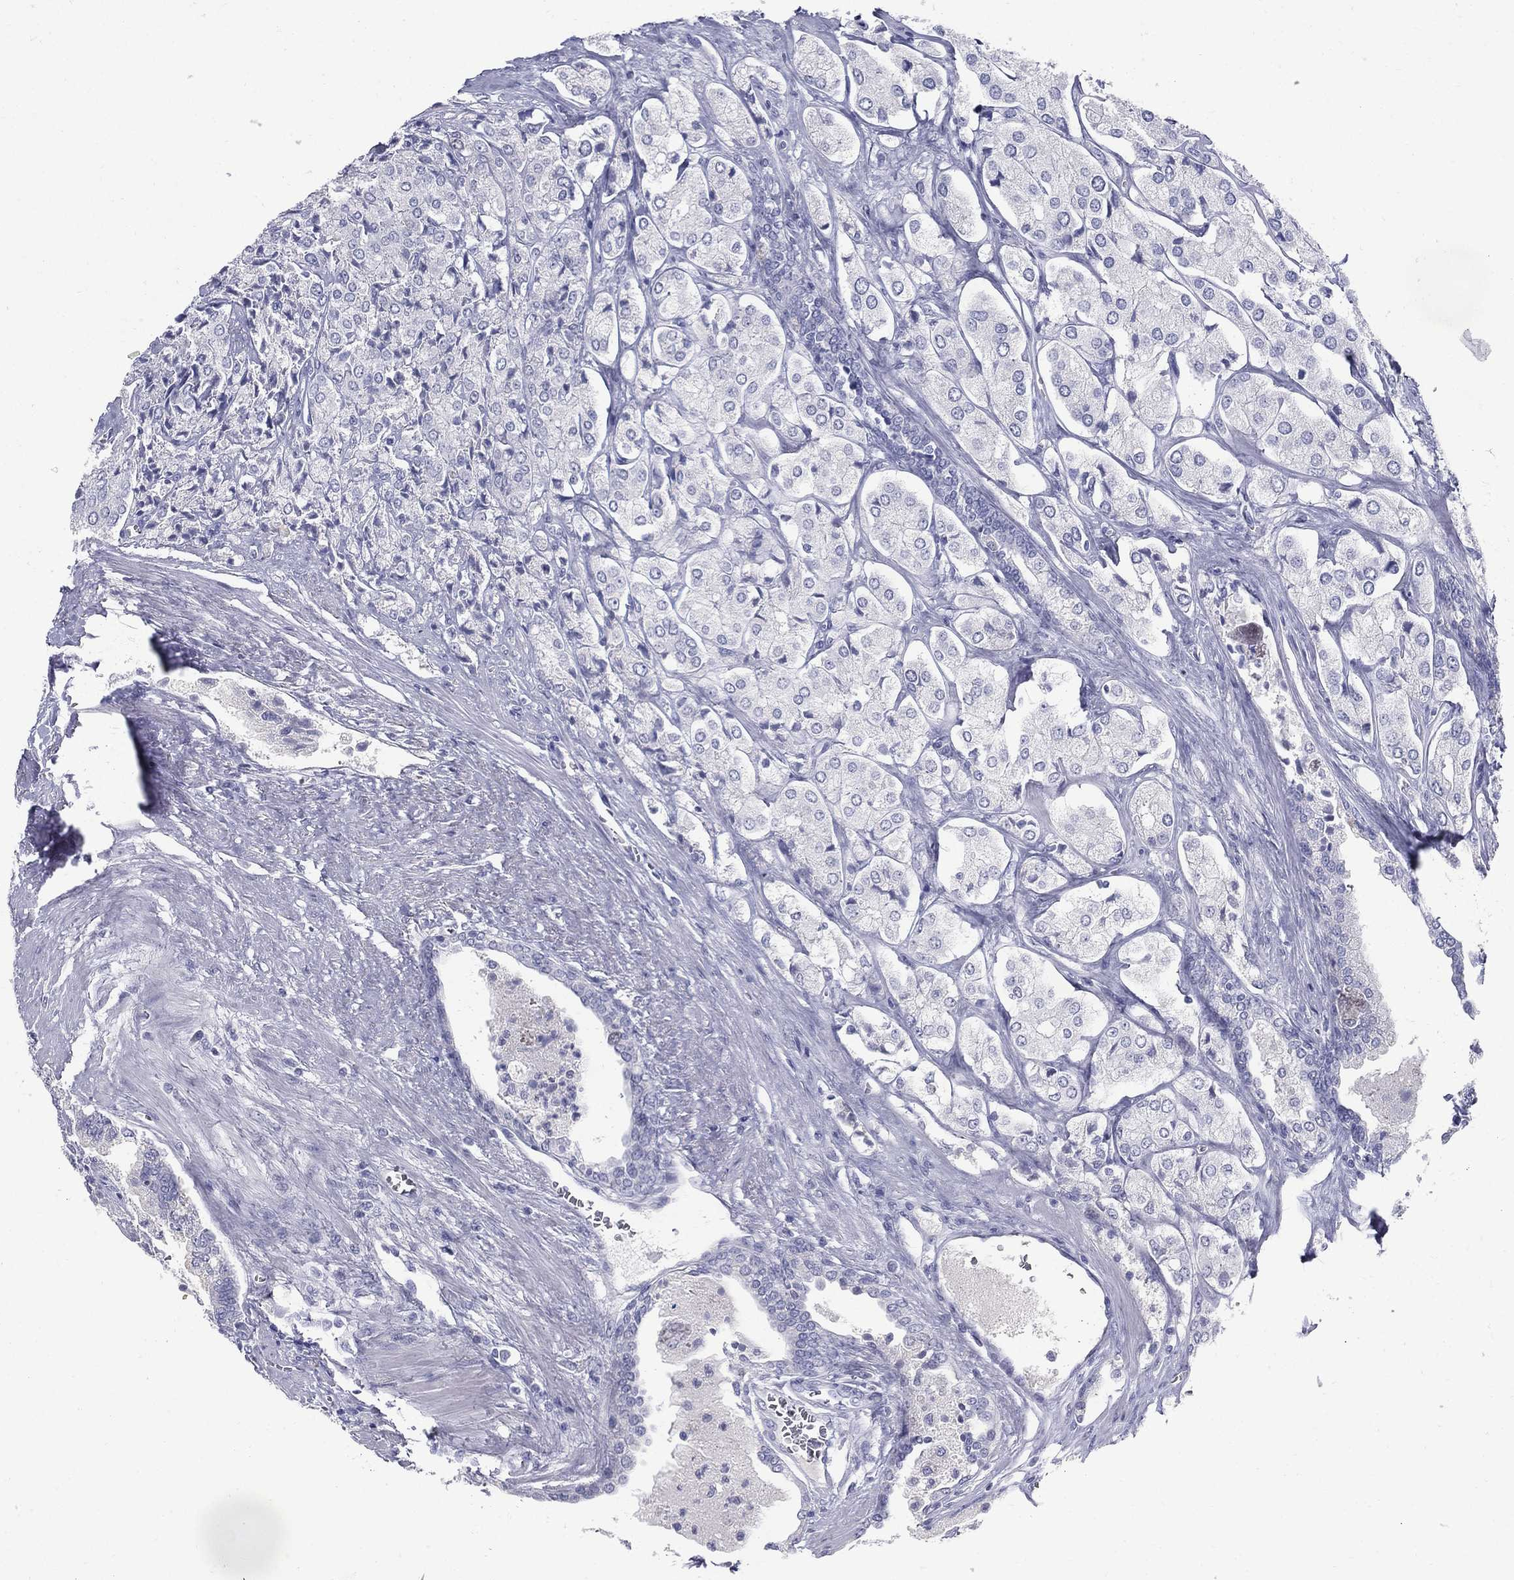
{"staining": {"intensity": "negative", "quantity": "none", "location": "none"}, "tissue": "prostate cancer", "cell_type": "Tumor cells", "image_type": "cancer", "snomed": [{"axis": "morphology", "description": "Adenocarcinoma, NOS"}, {"axis": "topography", "description": "Prostate and seminal vesicle, NOS"}, {"axis": "topography", "description": "Prostate"}], "caption": "High power microscopy micrograph of an IHC image of adenocarcinoma (prostate), revealing no significant expression in tumor cells.", "gene": "KIF2C", "patient": {"sex": "male", "age": 67}}